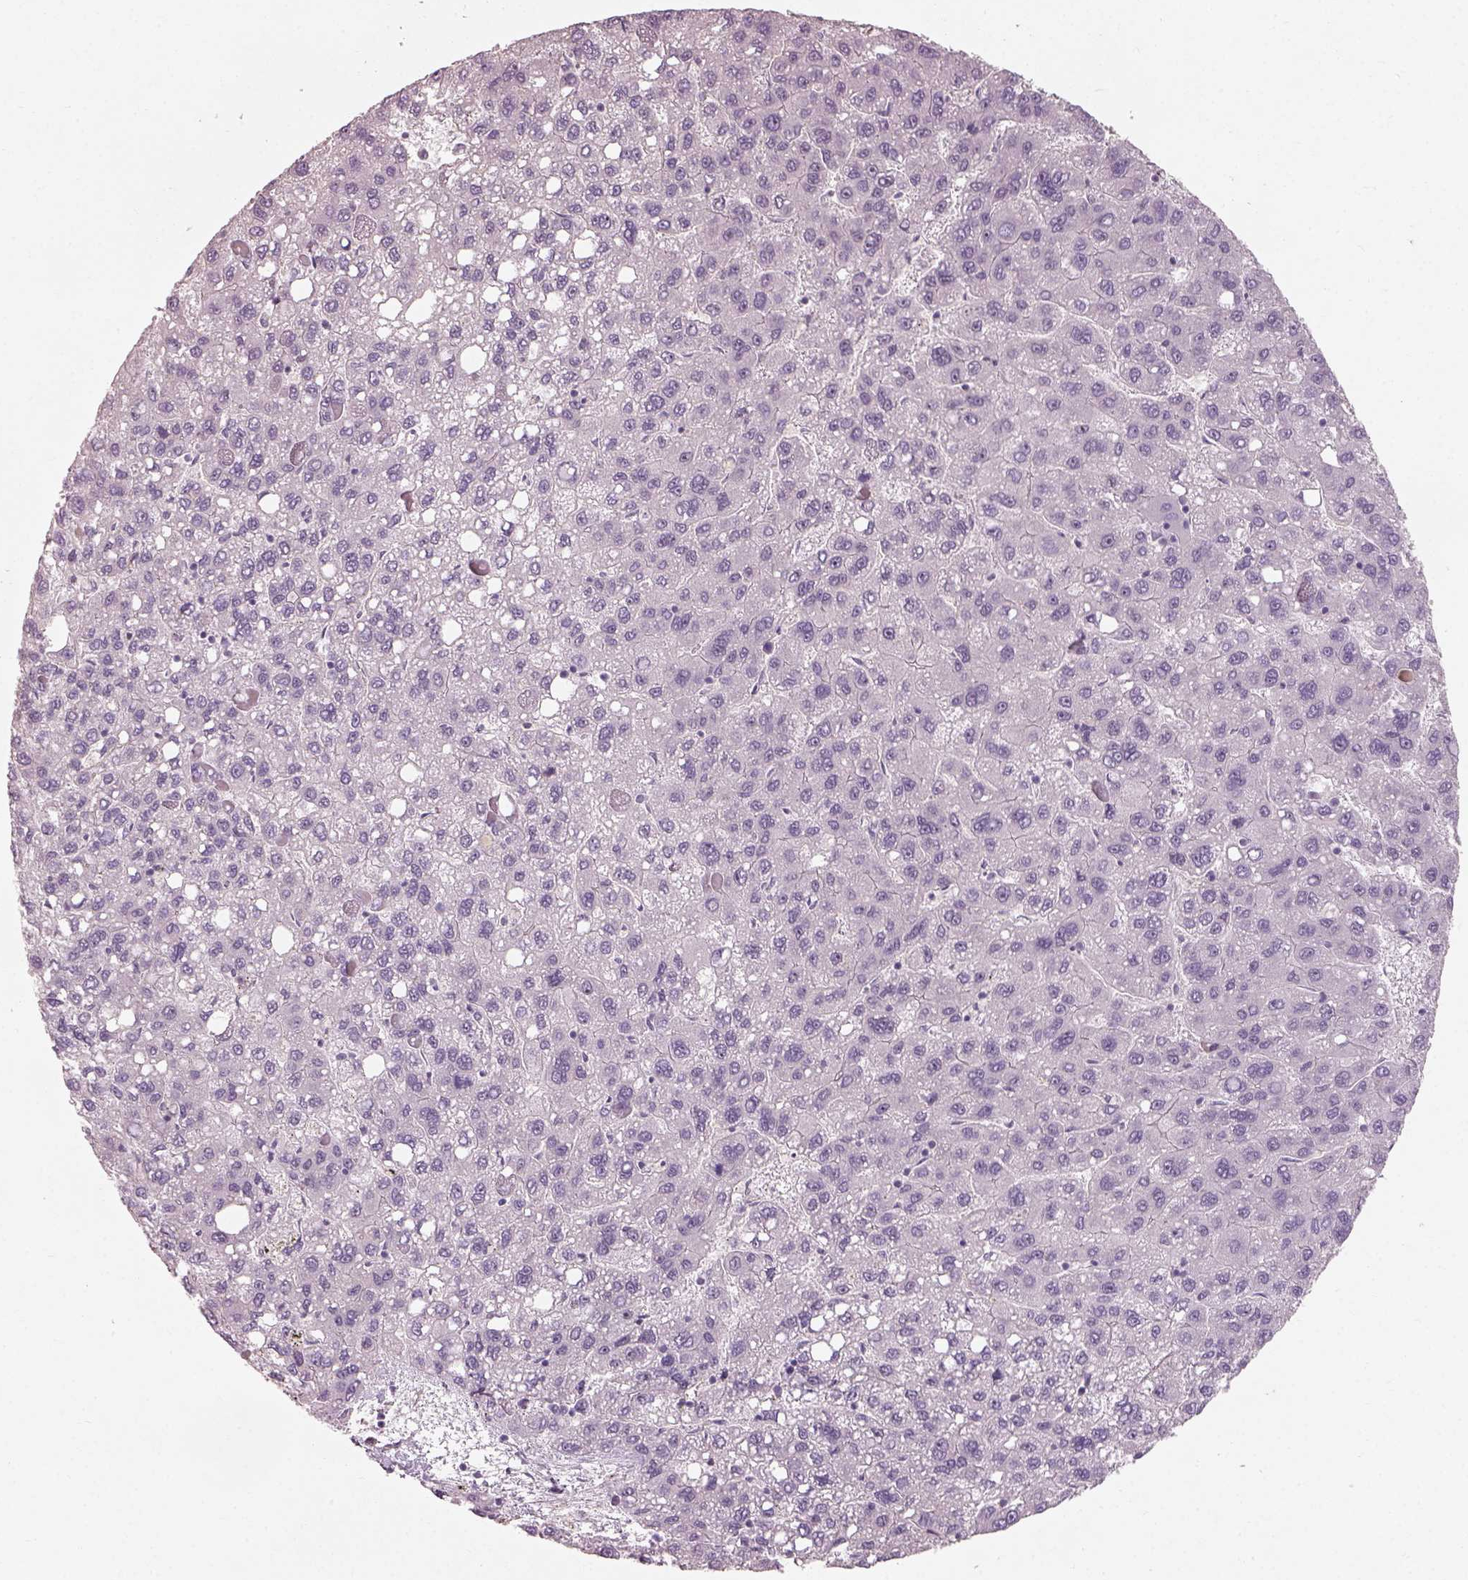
{"staining": {"intensity": "negative", "quantity": "none", "location": "none"}, "tissue": "liver cancer", "cell_type": "Tumor cells", "image_type": "cancer", "snomed": [{"axis": "morphology", "description": "Carcinoma, Hepatocellular, NOS"}, {"axis": "topography", "description": "Liver"}], "caption": "Immunohistochemical staining of human hepatocellular carcinoma (liver) demonstrates no significant expression in tumor cells.", "gene": "CDS1", "patient": {"sex": "female", "age": 82}}